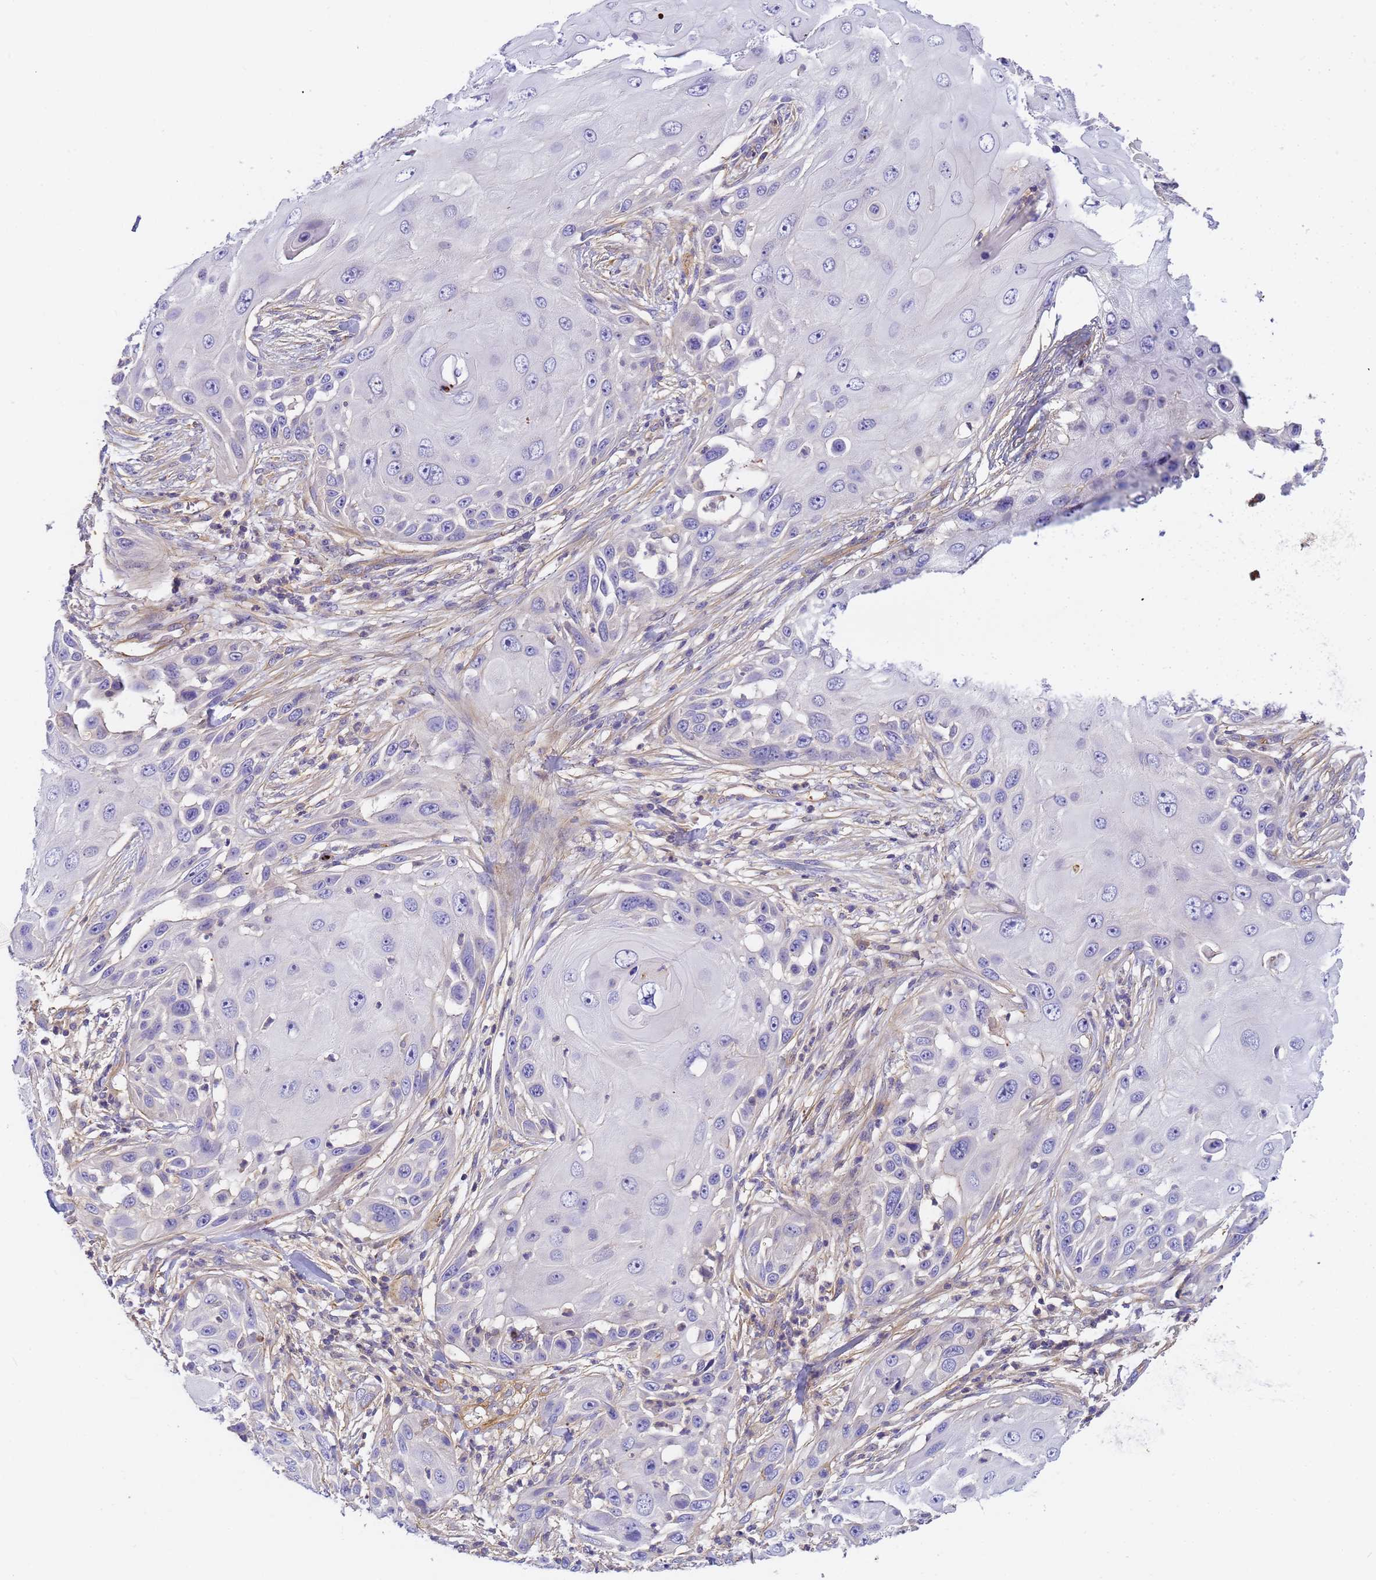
{"staining": {"intensity": "negative", "quantity": "none", "location": "none"}, "tissue": "skin cancer", "cell_type": "Tumor cells", "image_type": "cancer", "snomed": [{"axis": "morphology", "description": "Squamous cell carcinoma, NOS"}, {"axis": "topography", "description": "Skin"}], "caption": "IHC micrograph of human skin cancer (squamous cell carcinoma) stained for a protein (brown), which displays no expression in tumor cells.", "gene": "MYL12A", "patient": {"sex": "female", "age": 44}}